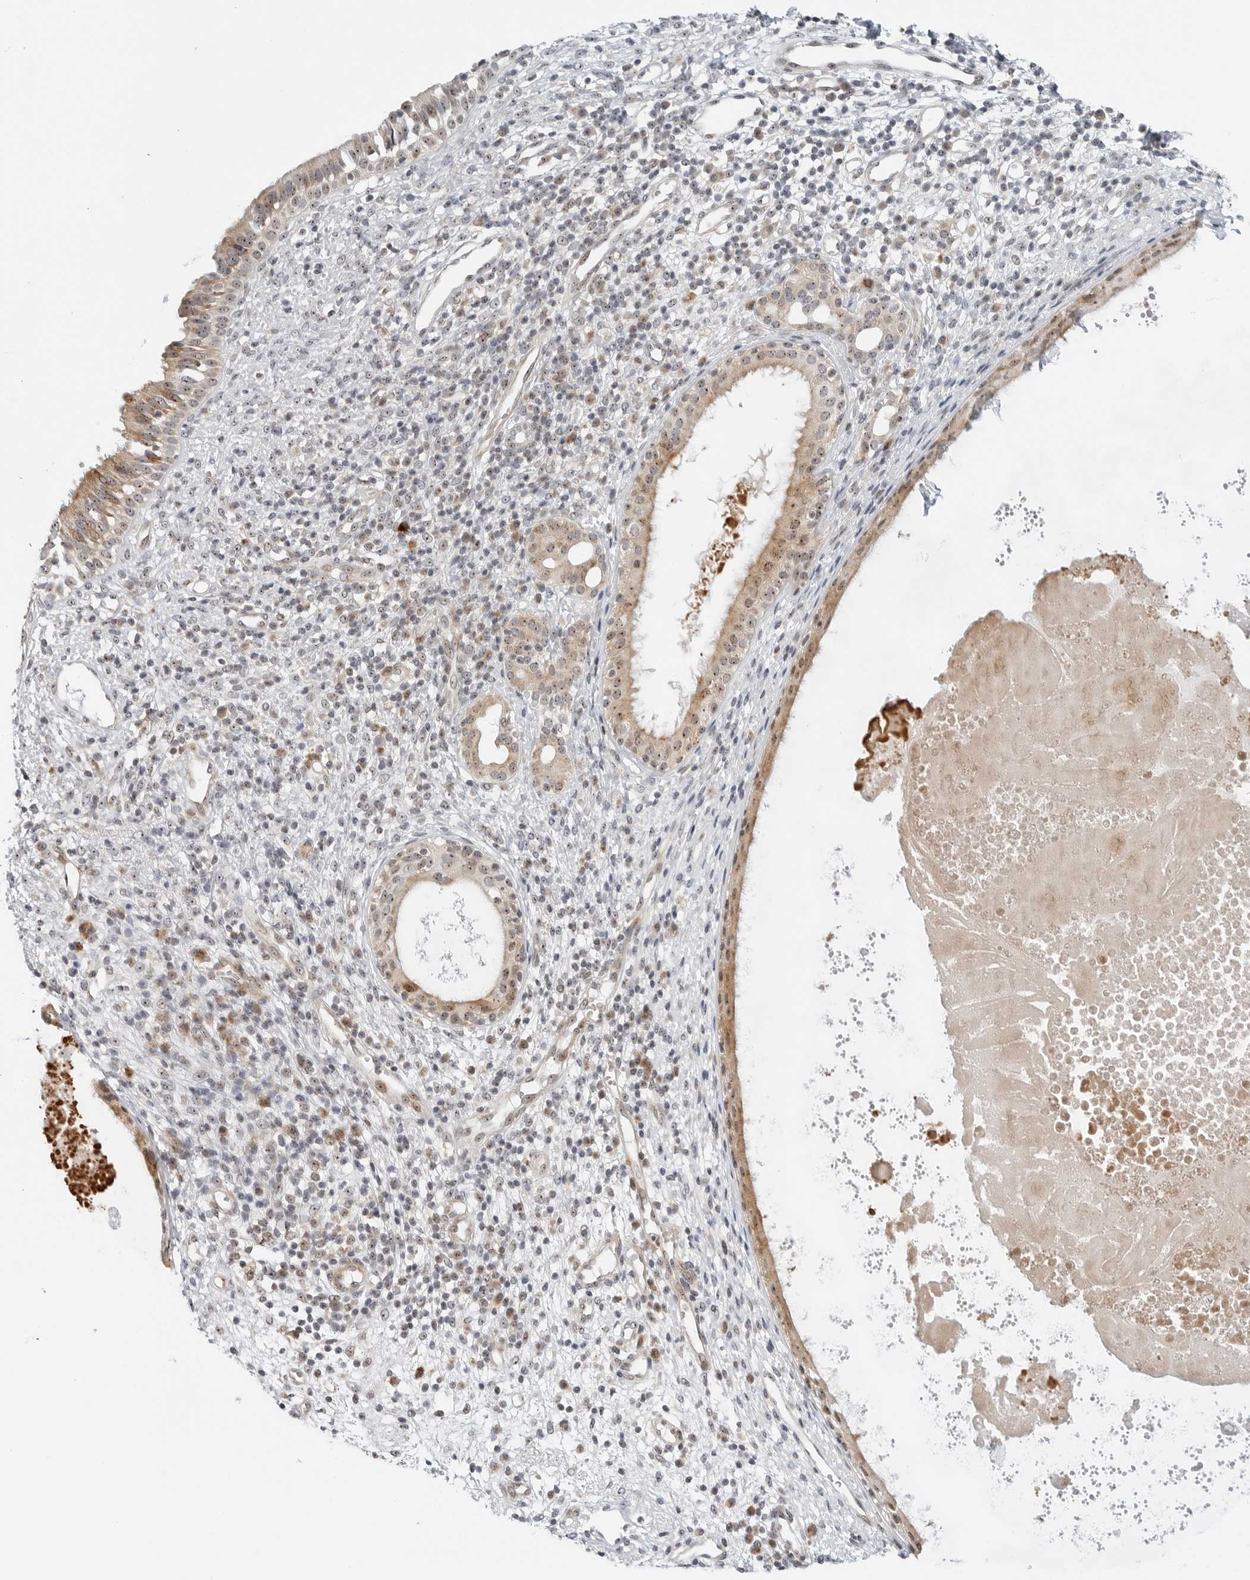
{"staining": {"intensity": "moderate", "quantity": "25%-75%", "location": "cytoplasmic/membranous,nuclear"}, "tissue": "nasopharynx", "cell_type": "Respiratory epithelial cells", "image_type": "normal", "snomed": [{"axis": "morphology", "description": "Normal tissue, NOS"}, {"axis": "topography", "description": "Nasopharynx"}], "caption": "Brown immunohistochemical staining in benign nasopharynx displays moderate cytoplasmic/membranous,nuclear positivity in approximately 25%-75% of respiratory epithelial cells.", "gene": "RIMKLA", "patient": {"sex": "male", "age": 22}}